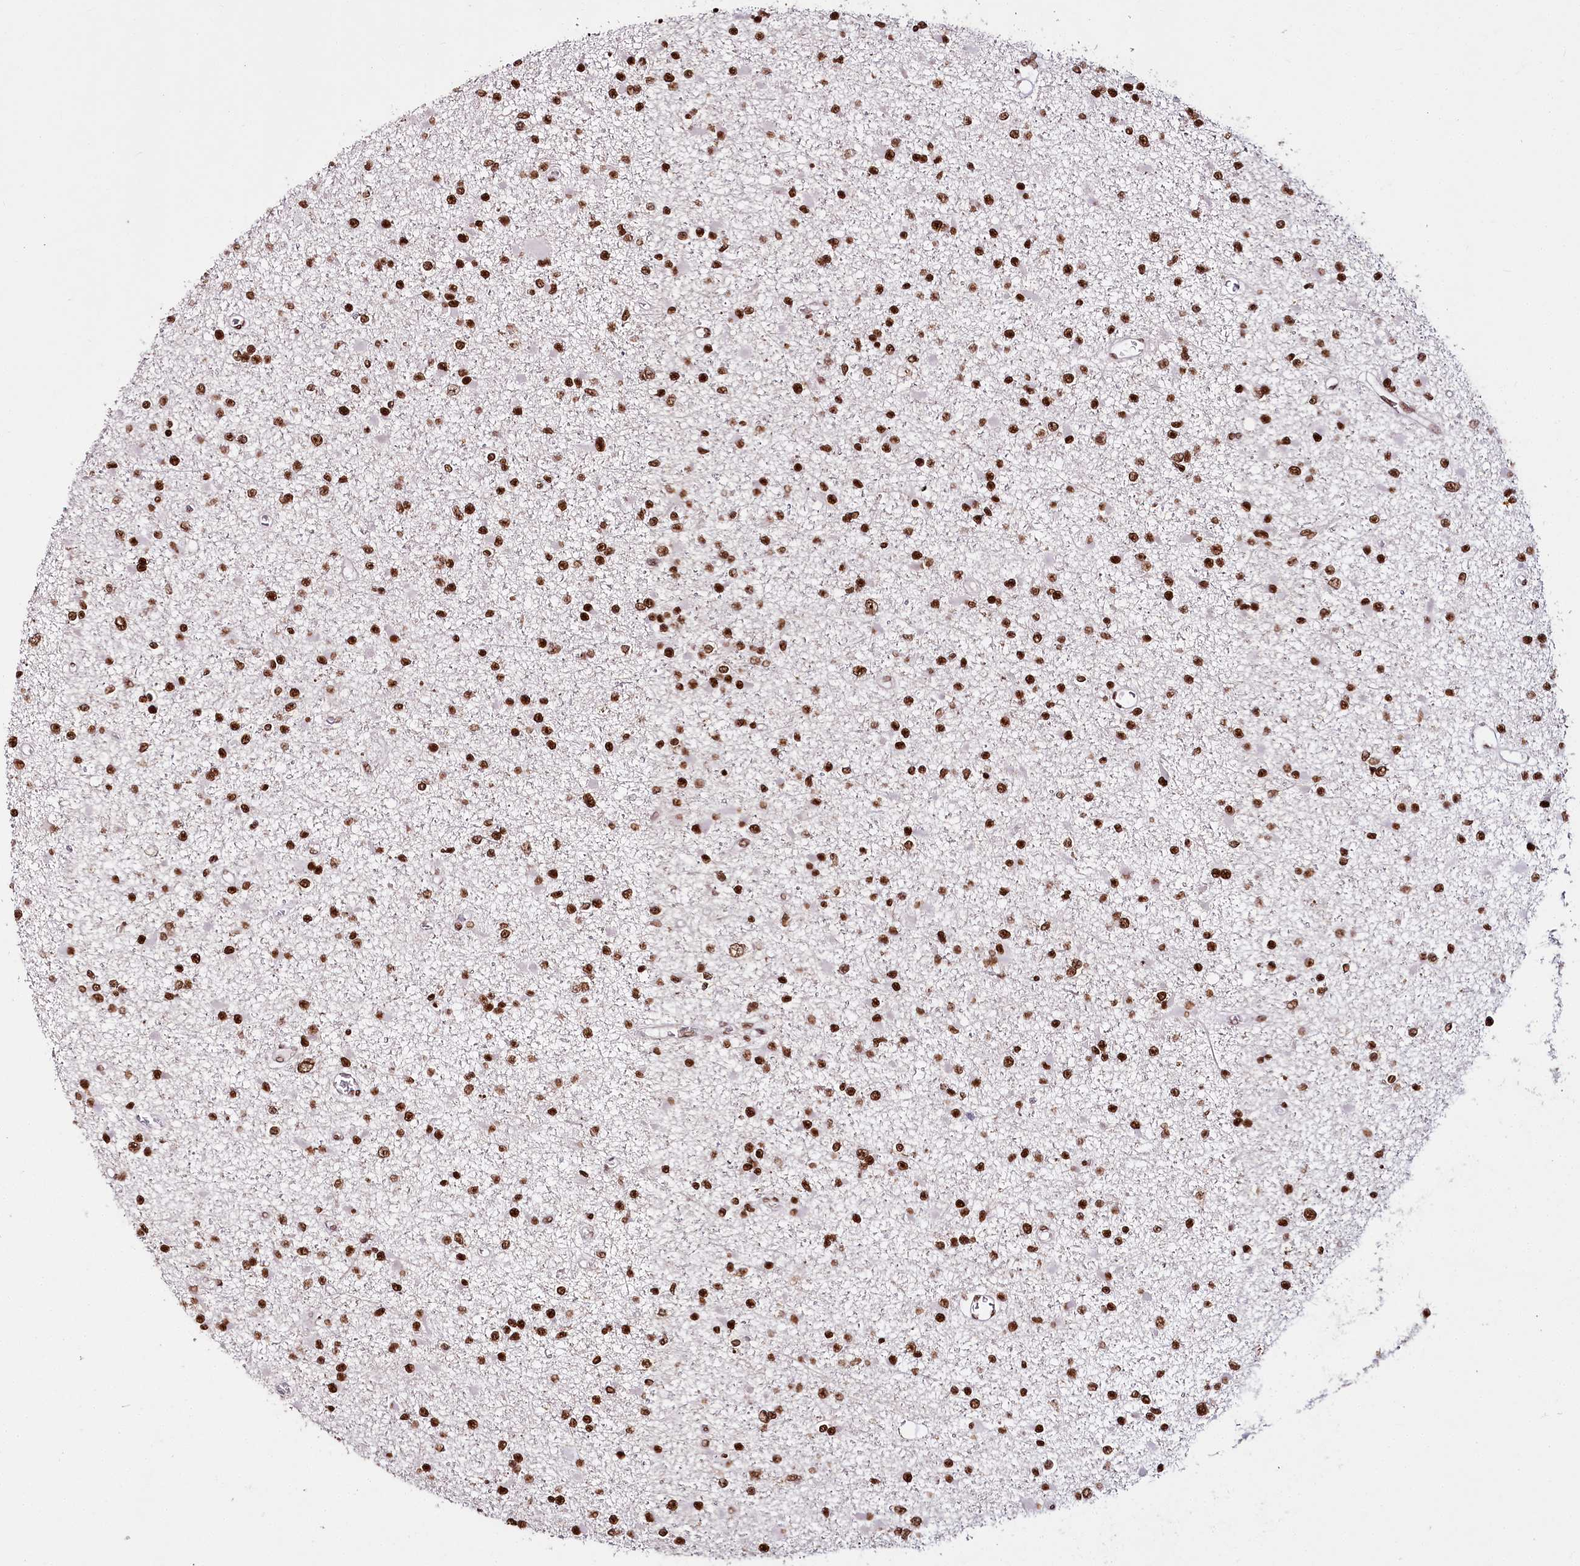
{"staining": {"intensity": "strong", "quantity": ">75%", "location": "nuclear"}, "tissue": "glioma", "cell_type": "Tumor cells", "image_type": "cancer", "snomed": [{"axis": "morphology", "description": "Glioma, malignant, Low grade"}, {"axis": "topography", "description": "Brain"}], "caption": "DAB immunohistochemical staining of glioma shows strong nuclear protein positivity in about >75% of tumor cells.", "gene": "SMARCE1", "patient": {"sex": "female", "age": 22}}